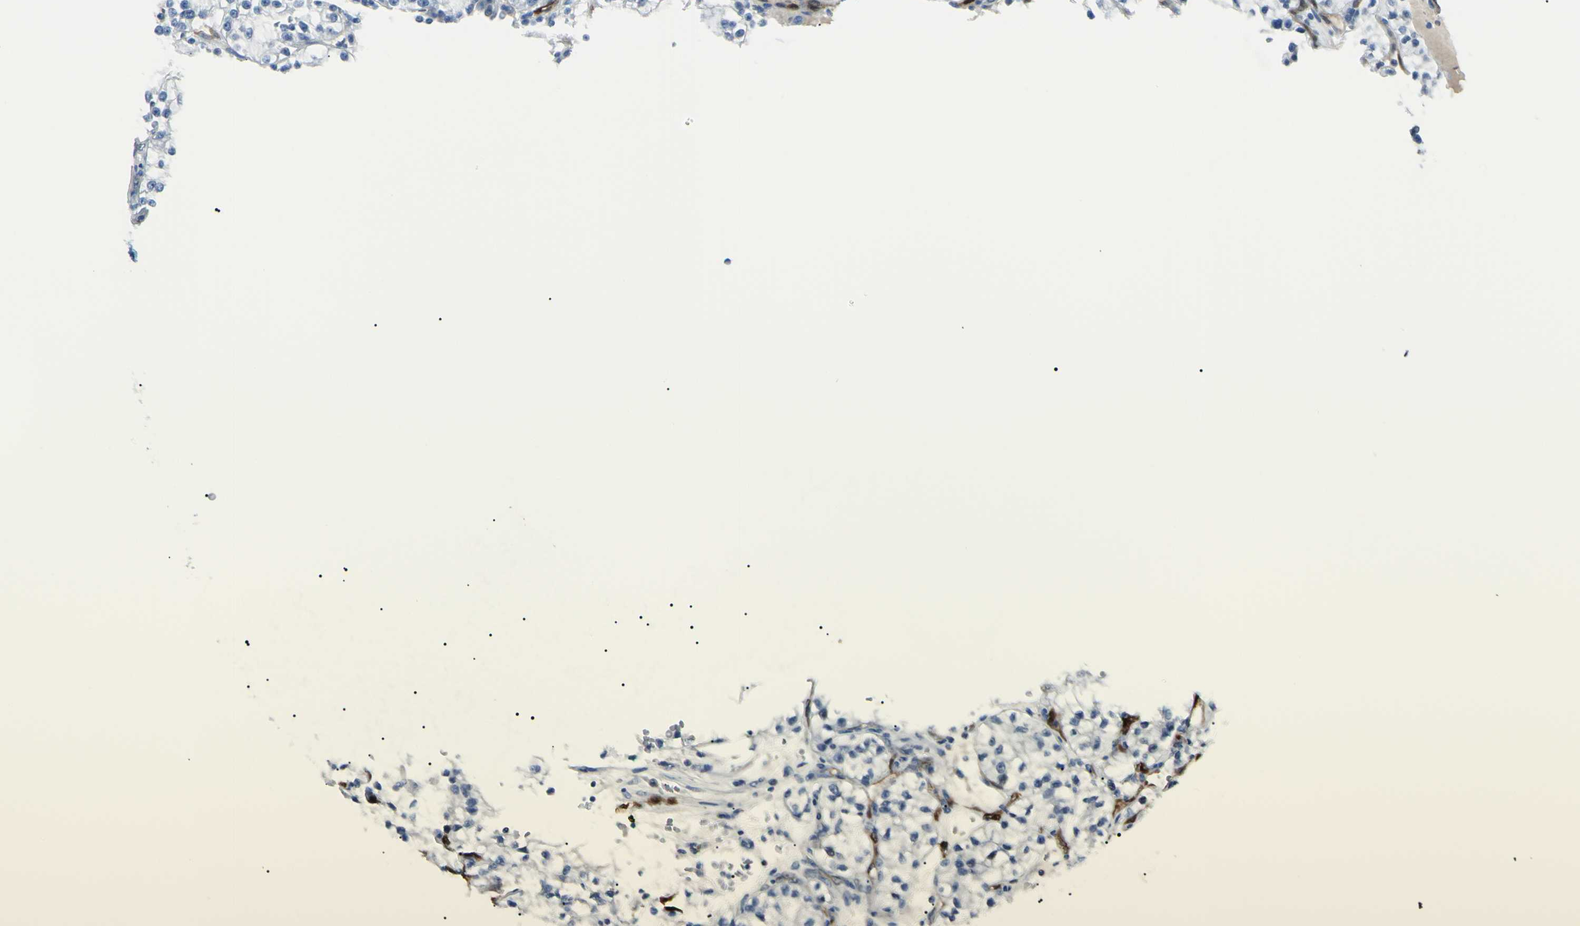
{"staining": {"intensity": "negative", "quantity": "none", "location": "none"}, "tissue": "renal cancer", "cell_type": "Tumor cells", "image_type": "cancer", "snomed": [{"axis": "morphology", "description": "Adenocarcinoma, NOS"}, {"axis": "topography", "description": "Kidney"}], "caption": "The photomicrograph demonstrates no significant staining in tumor cells of adenocarcinoma (renal). Brightfield microscopy of IHC stained with DAB (brown) and hematoxylin (blue), captured at high magnification.", "gene": "CA2", "patient": {"sex": "female", "age": 57}}